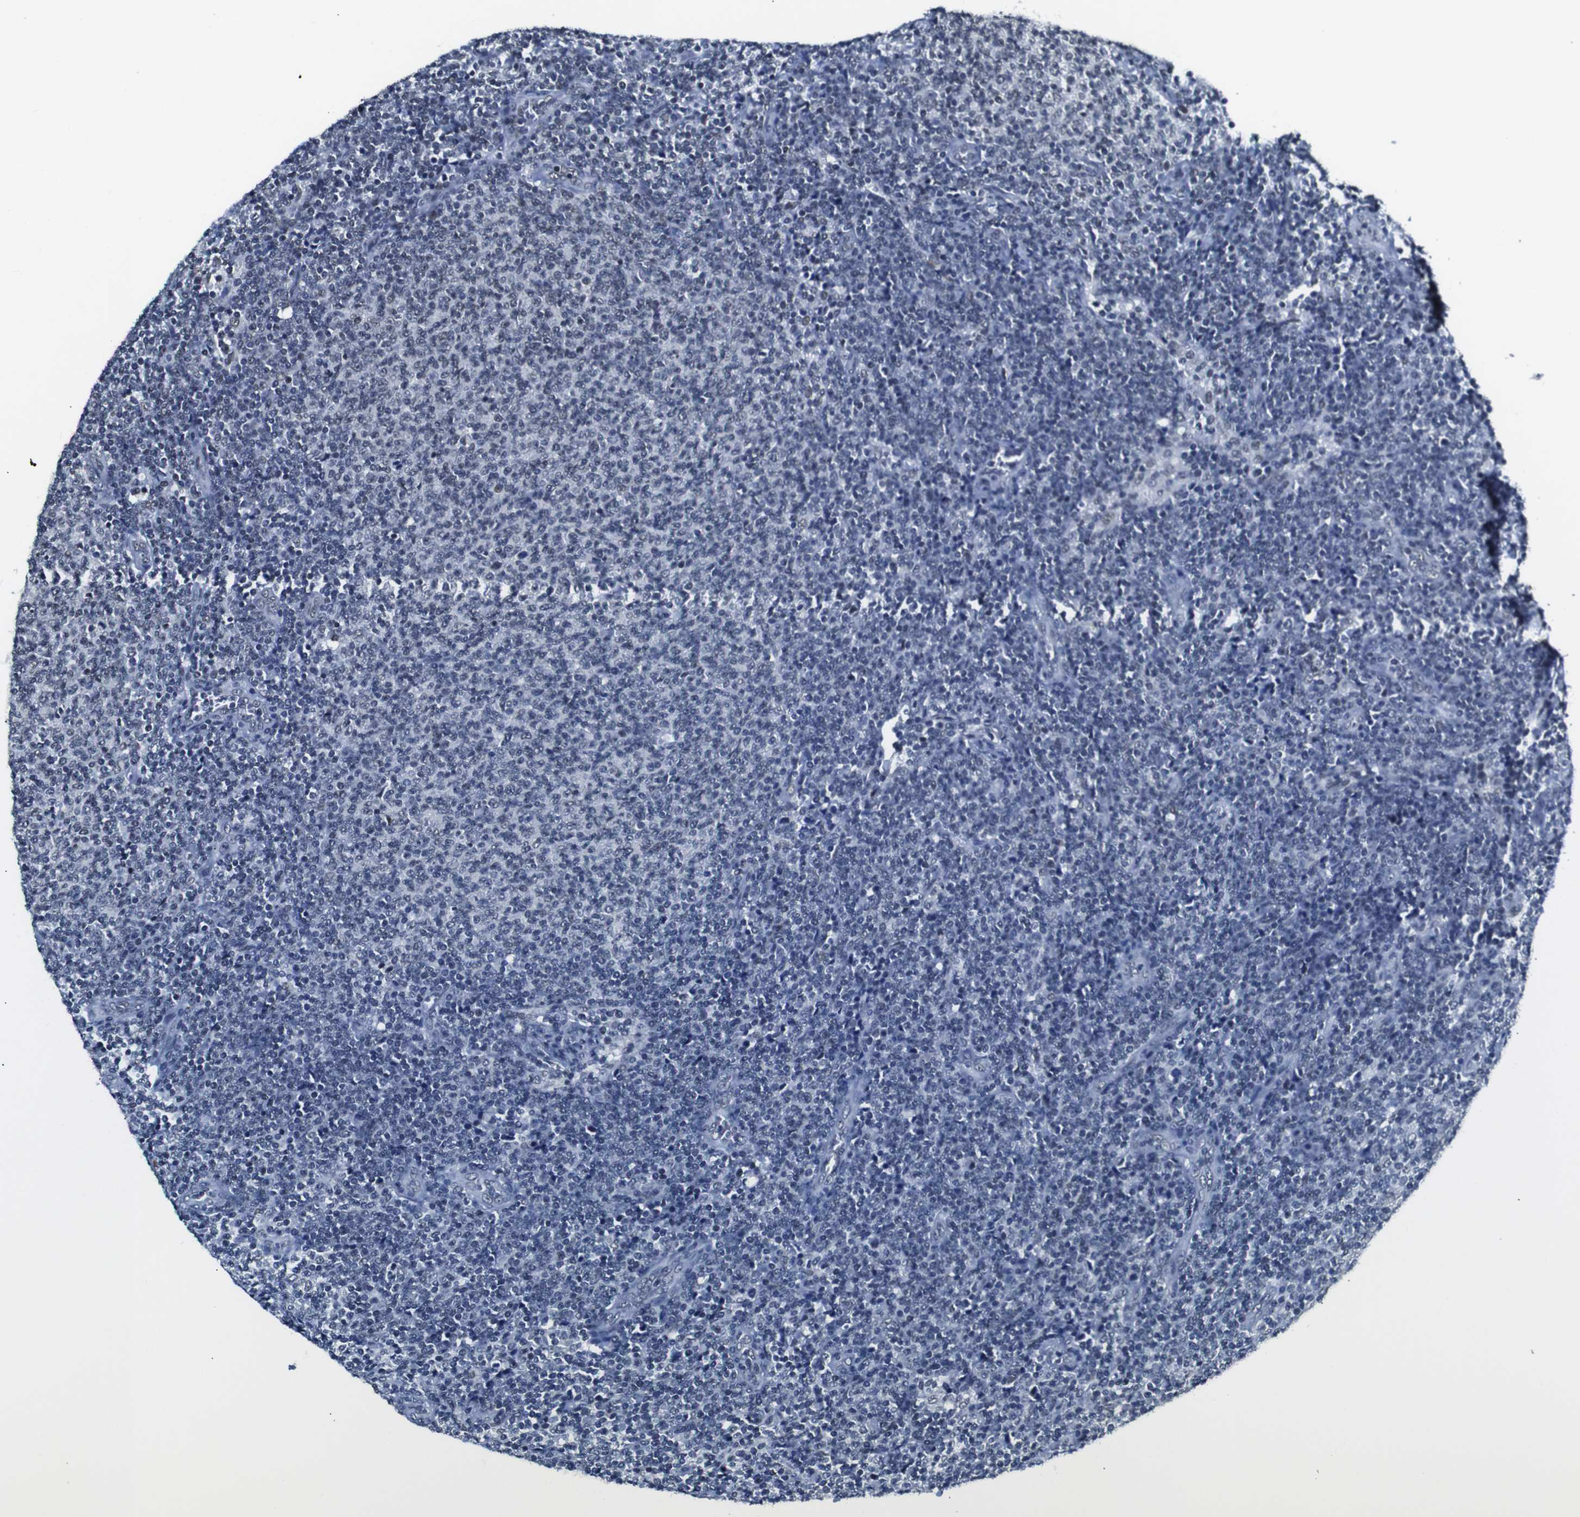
{"staining": {"intensity": "negative", "quantity": "none", "location": "none"}, "tissue": "lymphoma", "cell_type": "Tumor cells", "image_type": "cancer", "snomed": [{"axis": "morphology", "description": "Malignant lymphoma, non-Hodgkin's type, Low grade"}, {"axis": "topography", "description": "Lymph node"}], "caption": "DAB (3,3'-diaminobenzidine) immunohistochemical staining of lymphoma displays no significant positivity in tumor cells.", "gene": "ILDR2", "patient": {"sex": "male", "age": 66}}